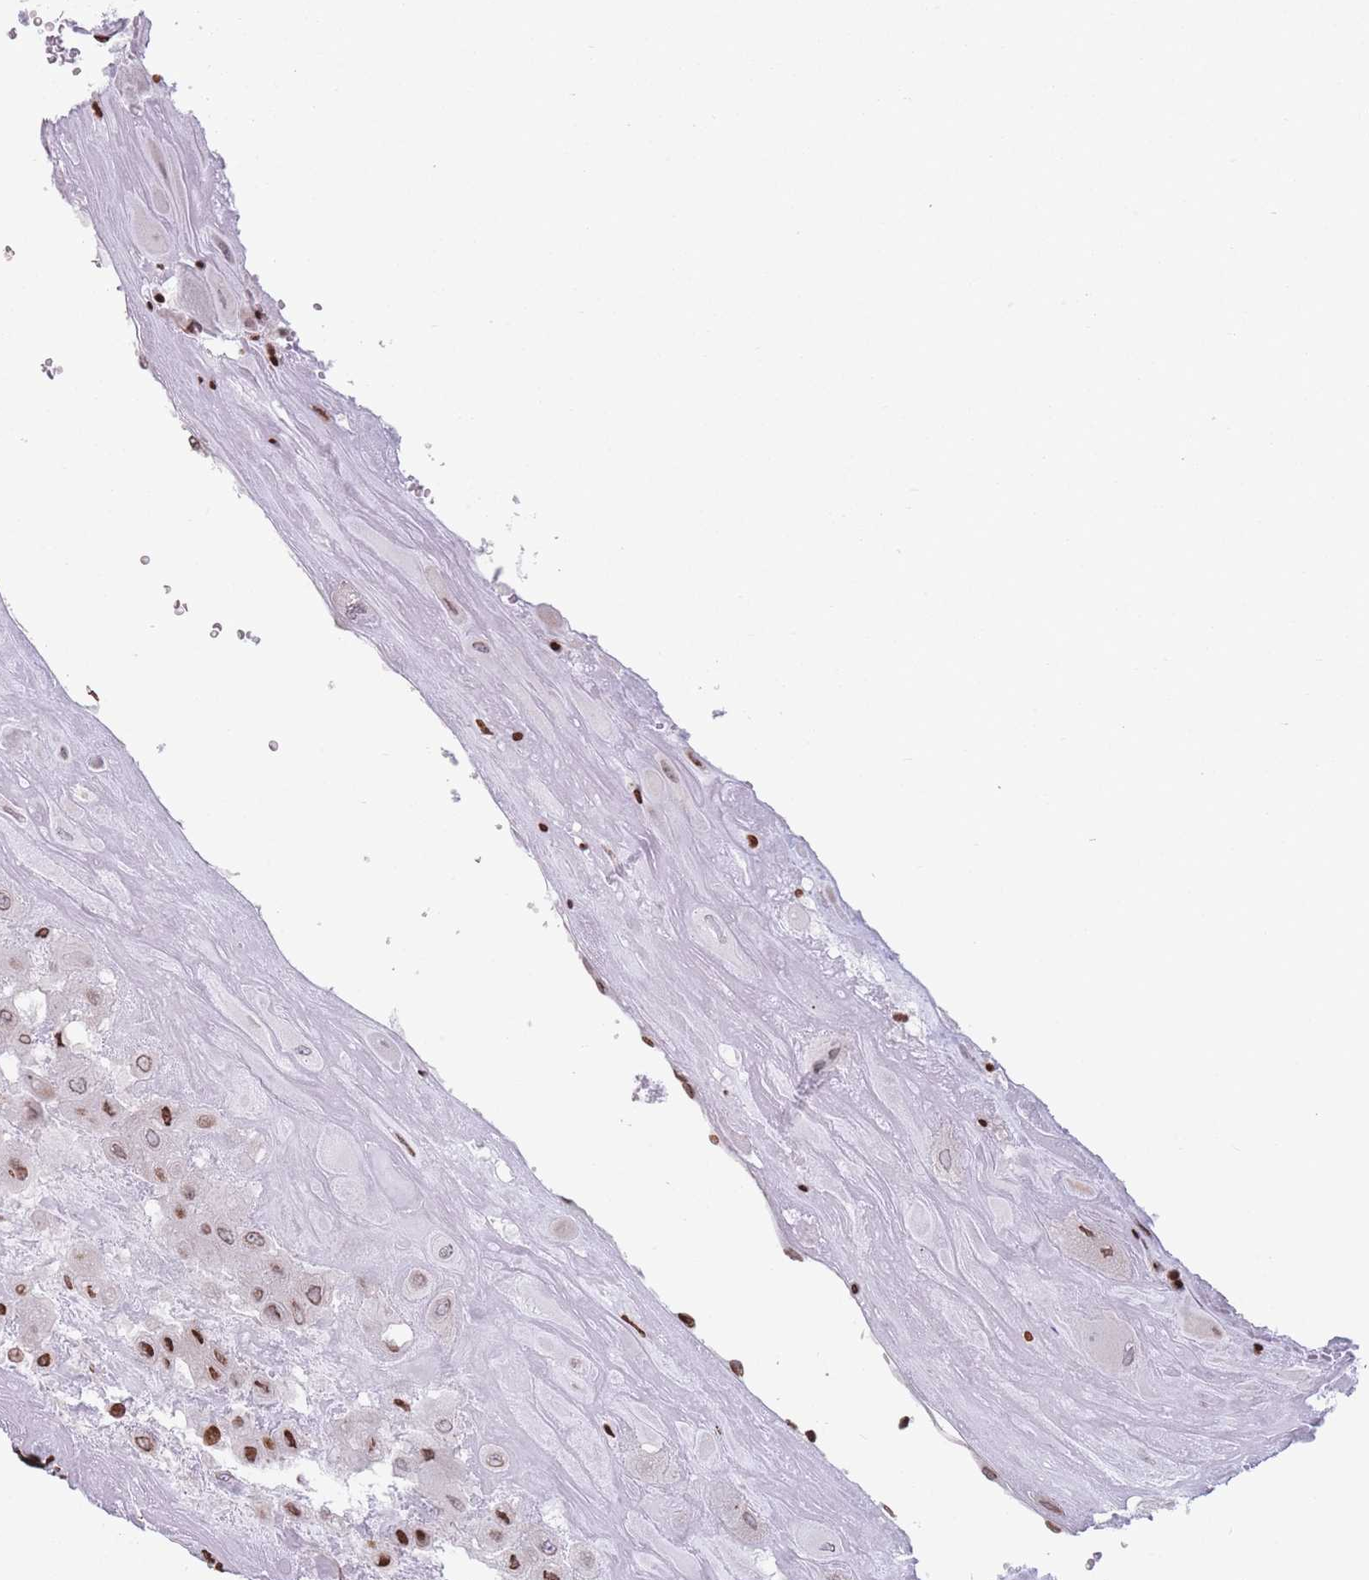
{"staining": {"intensity": "moderate", "quantity": ">75%", "location": "nuclear"}, "tissue": "placenta", "cell_type": "Decidual cells", "image_type": "normal", "snomed": [{"axis": "morphology", "description": "Normal tissue, NOS"}, {"axis": "topography", "description": "Placenta"}], "caption": "Placenta was stained to show a protein in brown. There is medium levels of moderate nuclear expression in approximately >75% of decidual cells. The staining was performed using DAB to visualize the protein expression in brown, while the nuclei were stained in blue with hematoxylin (Magnification: 20x).", "gene": "AK9", "patient": {"sex": "female", "age": 32}}